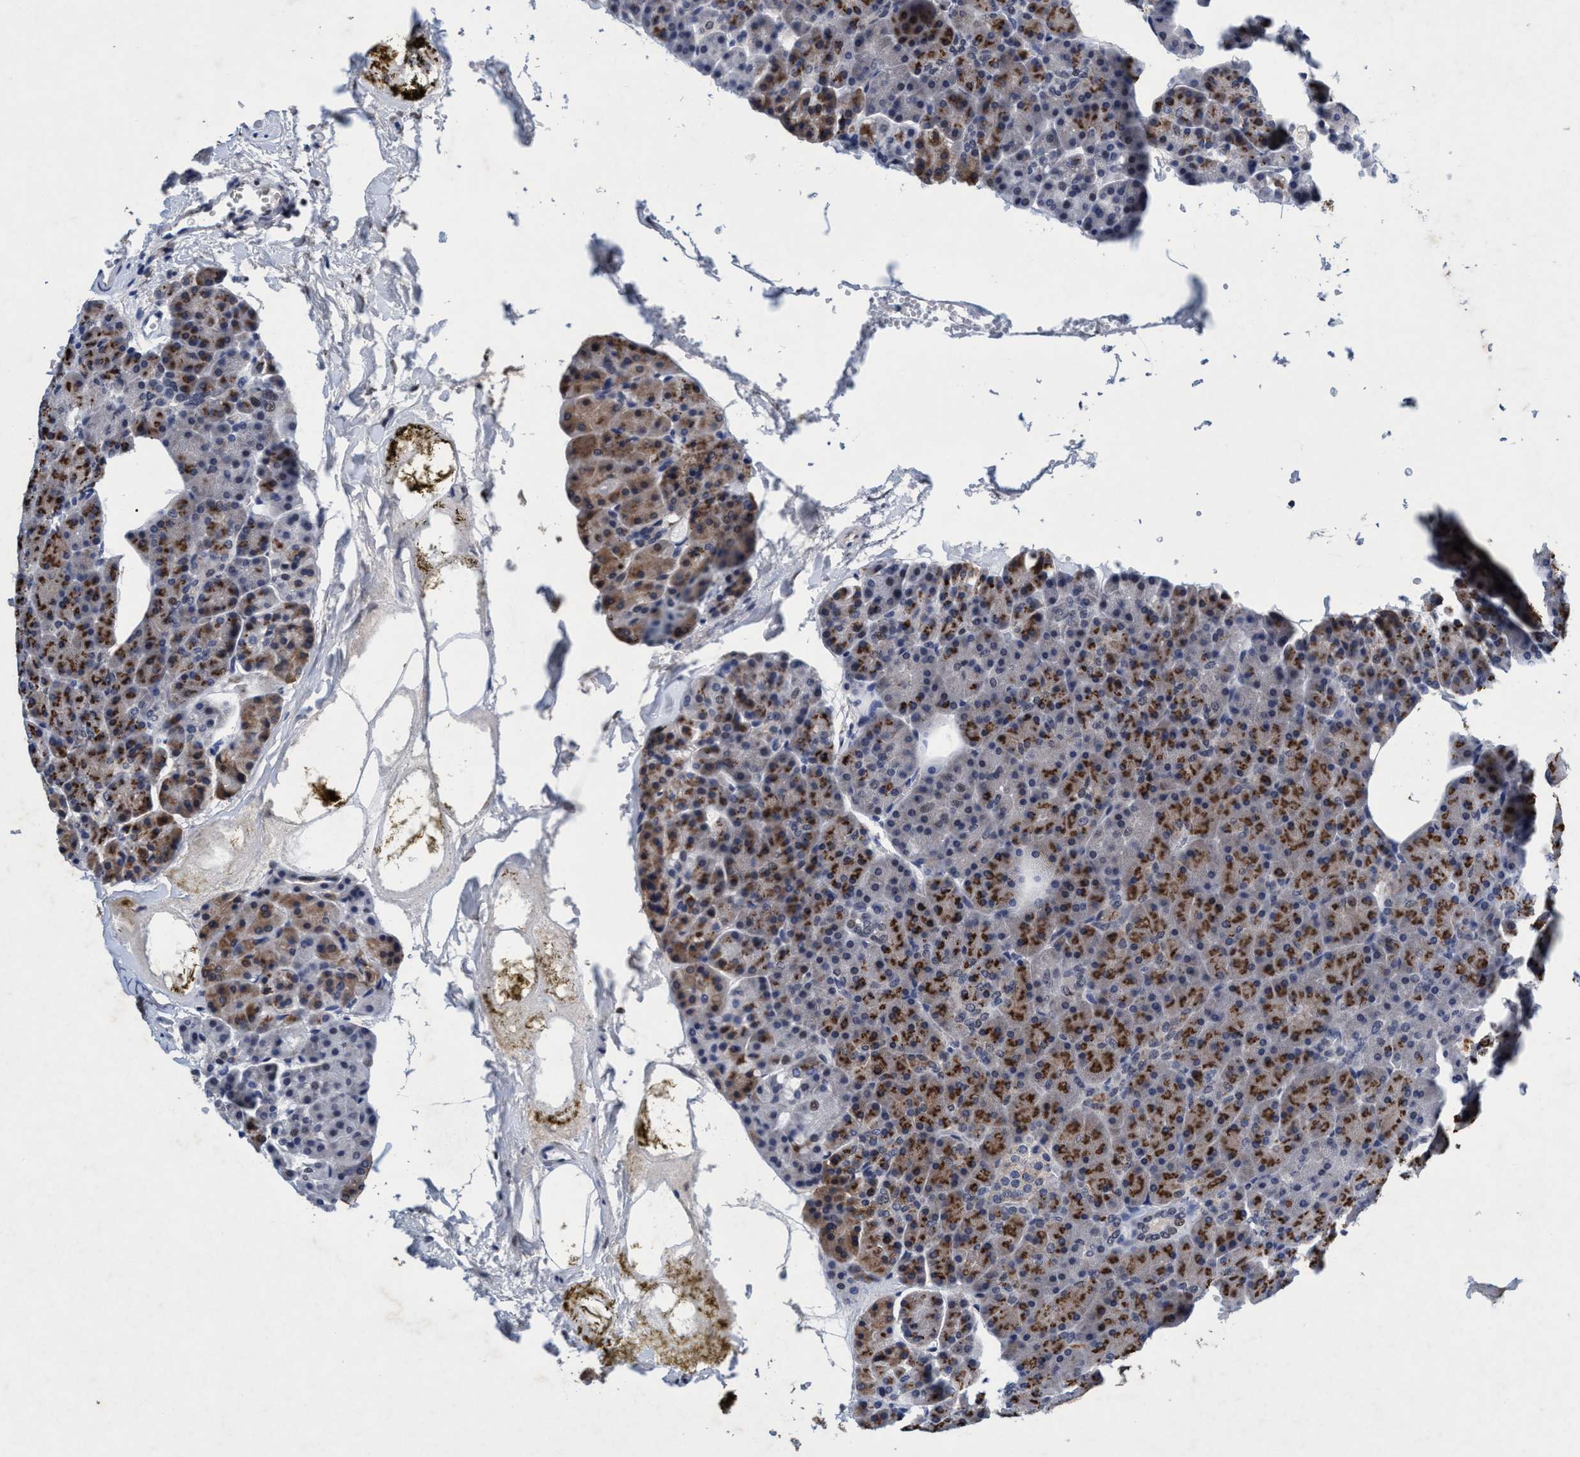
{"staining": {"intensity": "strong", "quantity": "25%-75%", "location": "cytoplasmic/membranous"}, "tissue": "pancreas", "cell_type": "Exocrine glandular cells", "image_type": "normal", "snomed": [{"axis": "morphology", "description": "Normal tissue, NOS"}, {"axis": "topography", "description": "Pancreas"}], "caption": "IHC (DAB (3,3'-diaminobenzidine)) staining of benign human pancreas exhibits strong cytoplasmic/membranous protein staining in approximately 25%-75% of exocrine glandular cells.", "gene": "GRB14", "patient": {"sex": "female", "age": 35}}